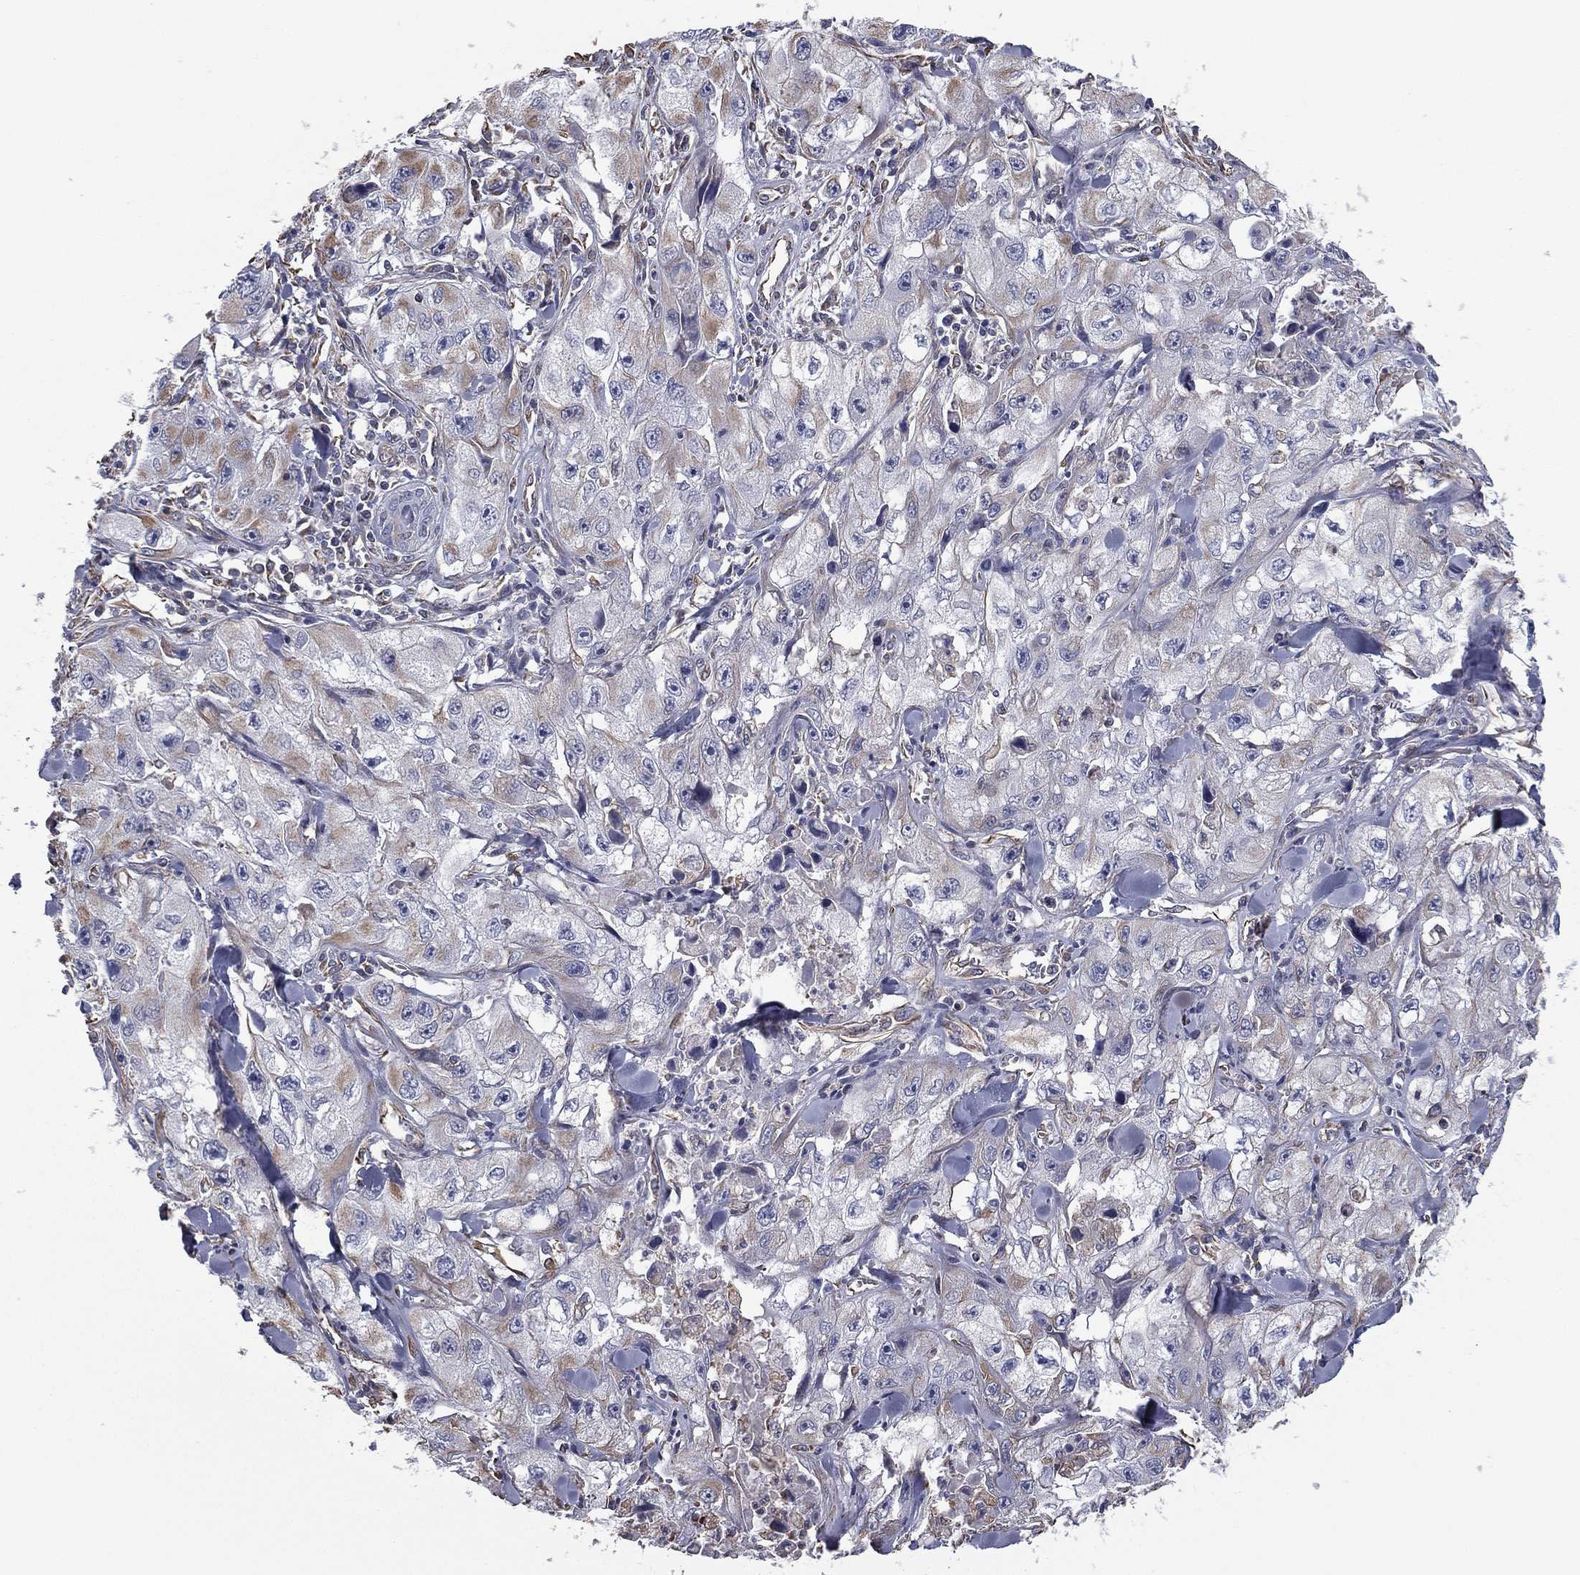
{"staining": {"intensity": "weak", "quantity": "<25%", "location": "cytoplasmic/membranous"}, "tissue": "skin cancer", "cell_type": "Tumor cells", "image_type": "cancer", "snomed": [{"axis": "morphology", "description": "Squamous cell carcinoma, NOS"}, {"axis": "topography", "description": "Skin"}, {"axis": "topography", "description": "Subcutis"}], "caption": "Tumor cells show no significant protein positivity in skin cancer (squamous cell carcinoma).", "gene": "SCUBE1", "patient": {"sex": "male", "age": 73}}